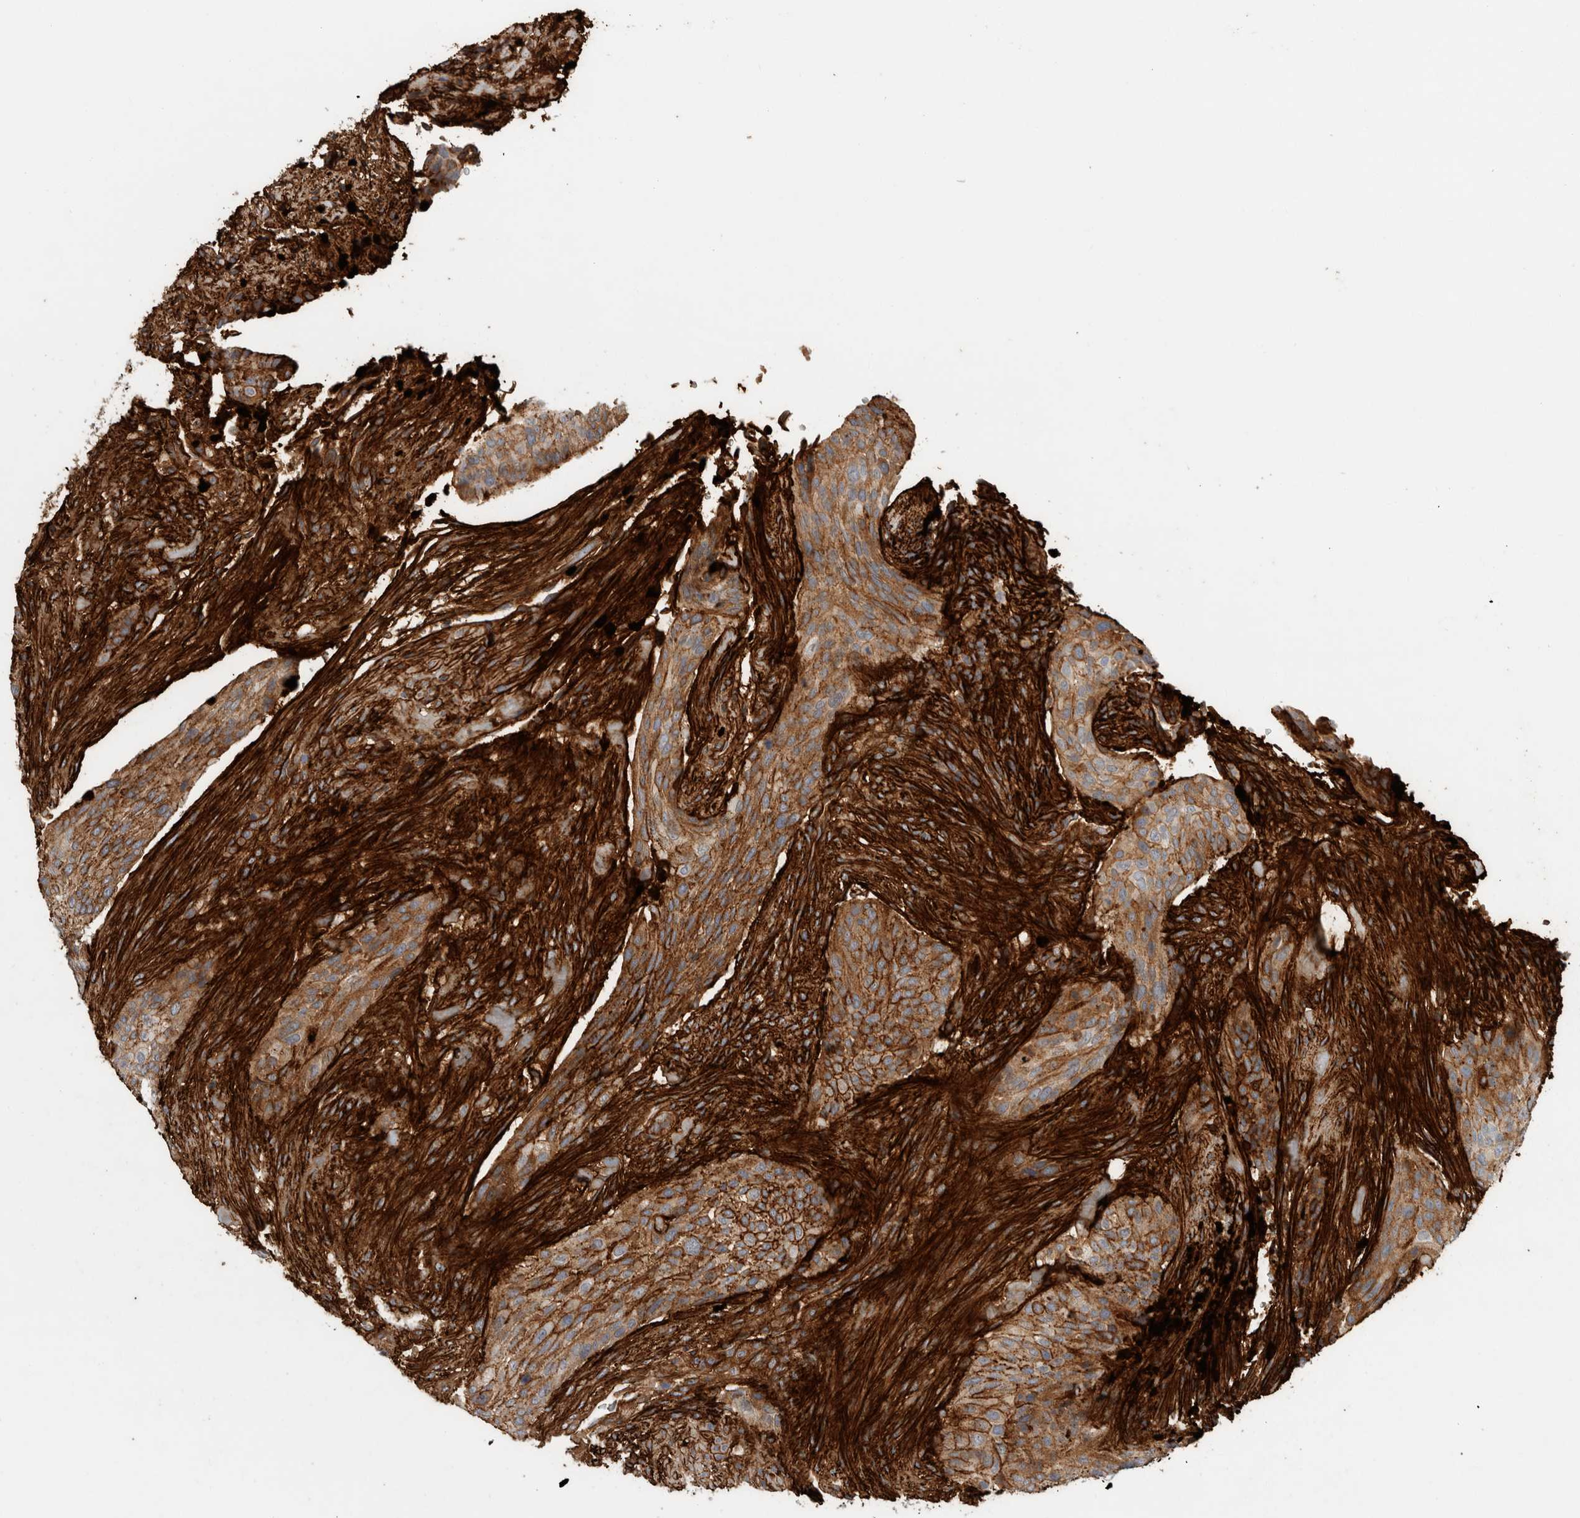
{"staining": {"intensity": "moderate", "quantity": ">75%", "location": "cytoplasmic/membranous"}, "tissue": "urothelial cancer", "cell_type": "Tumor cells", "image_type": "cancer", "snomed": [{"axis": "morphology", "description": "Urothelial carcinoma, High grade"}, {"axis": "topography", "description": "Urinary bladder"}], "caption": "A micrograph of urothelial cancer stained for a protein exhibits moderate cytoplasmic/membranous brown staining in tumor cells.", "gene": "FN1", "patient": {"sex": "male", "age": 35}}